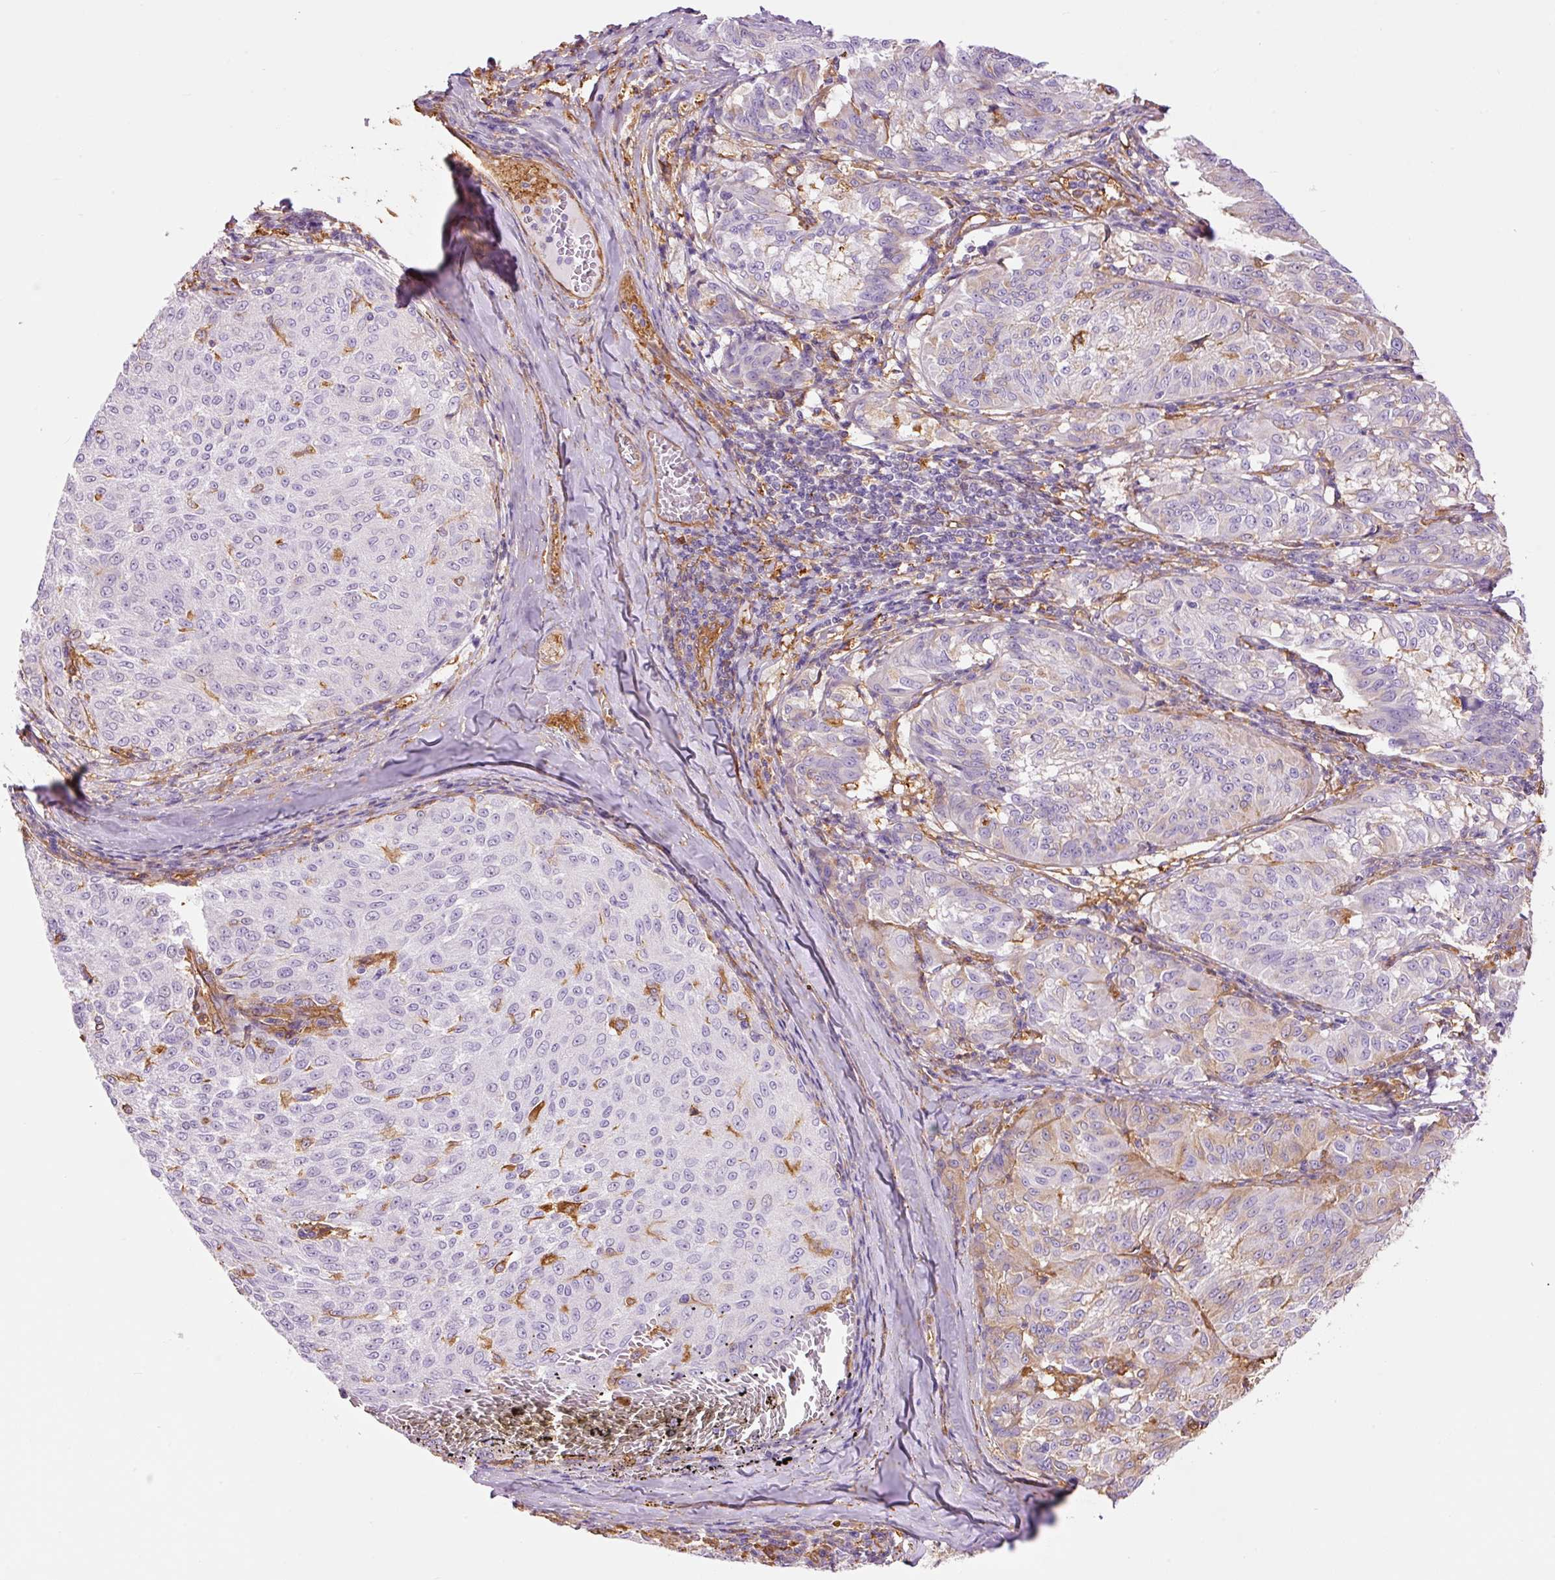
{"staining": {"intensity": "negative", "quantity": "none", "location": "none"}, "tissue": "melanoma", "cell_type": "Tumor cells", "image_type": "cancer", "snomed": [{"axis": "morphology", "description": "Malignant melanoma, NOS"}, {"axis": "topography", "description": "Skin"}], "caption": "Malignant melanoma was stained to show a protein in brown. There is no significant positivity in tumor cells.", "gene": "IL10RB", "patient": {"sex": "female", "age": 72}}